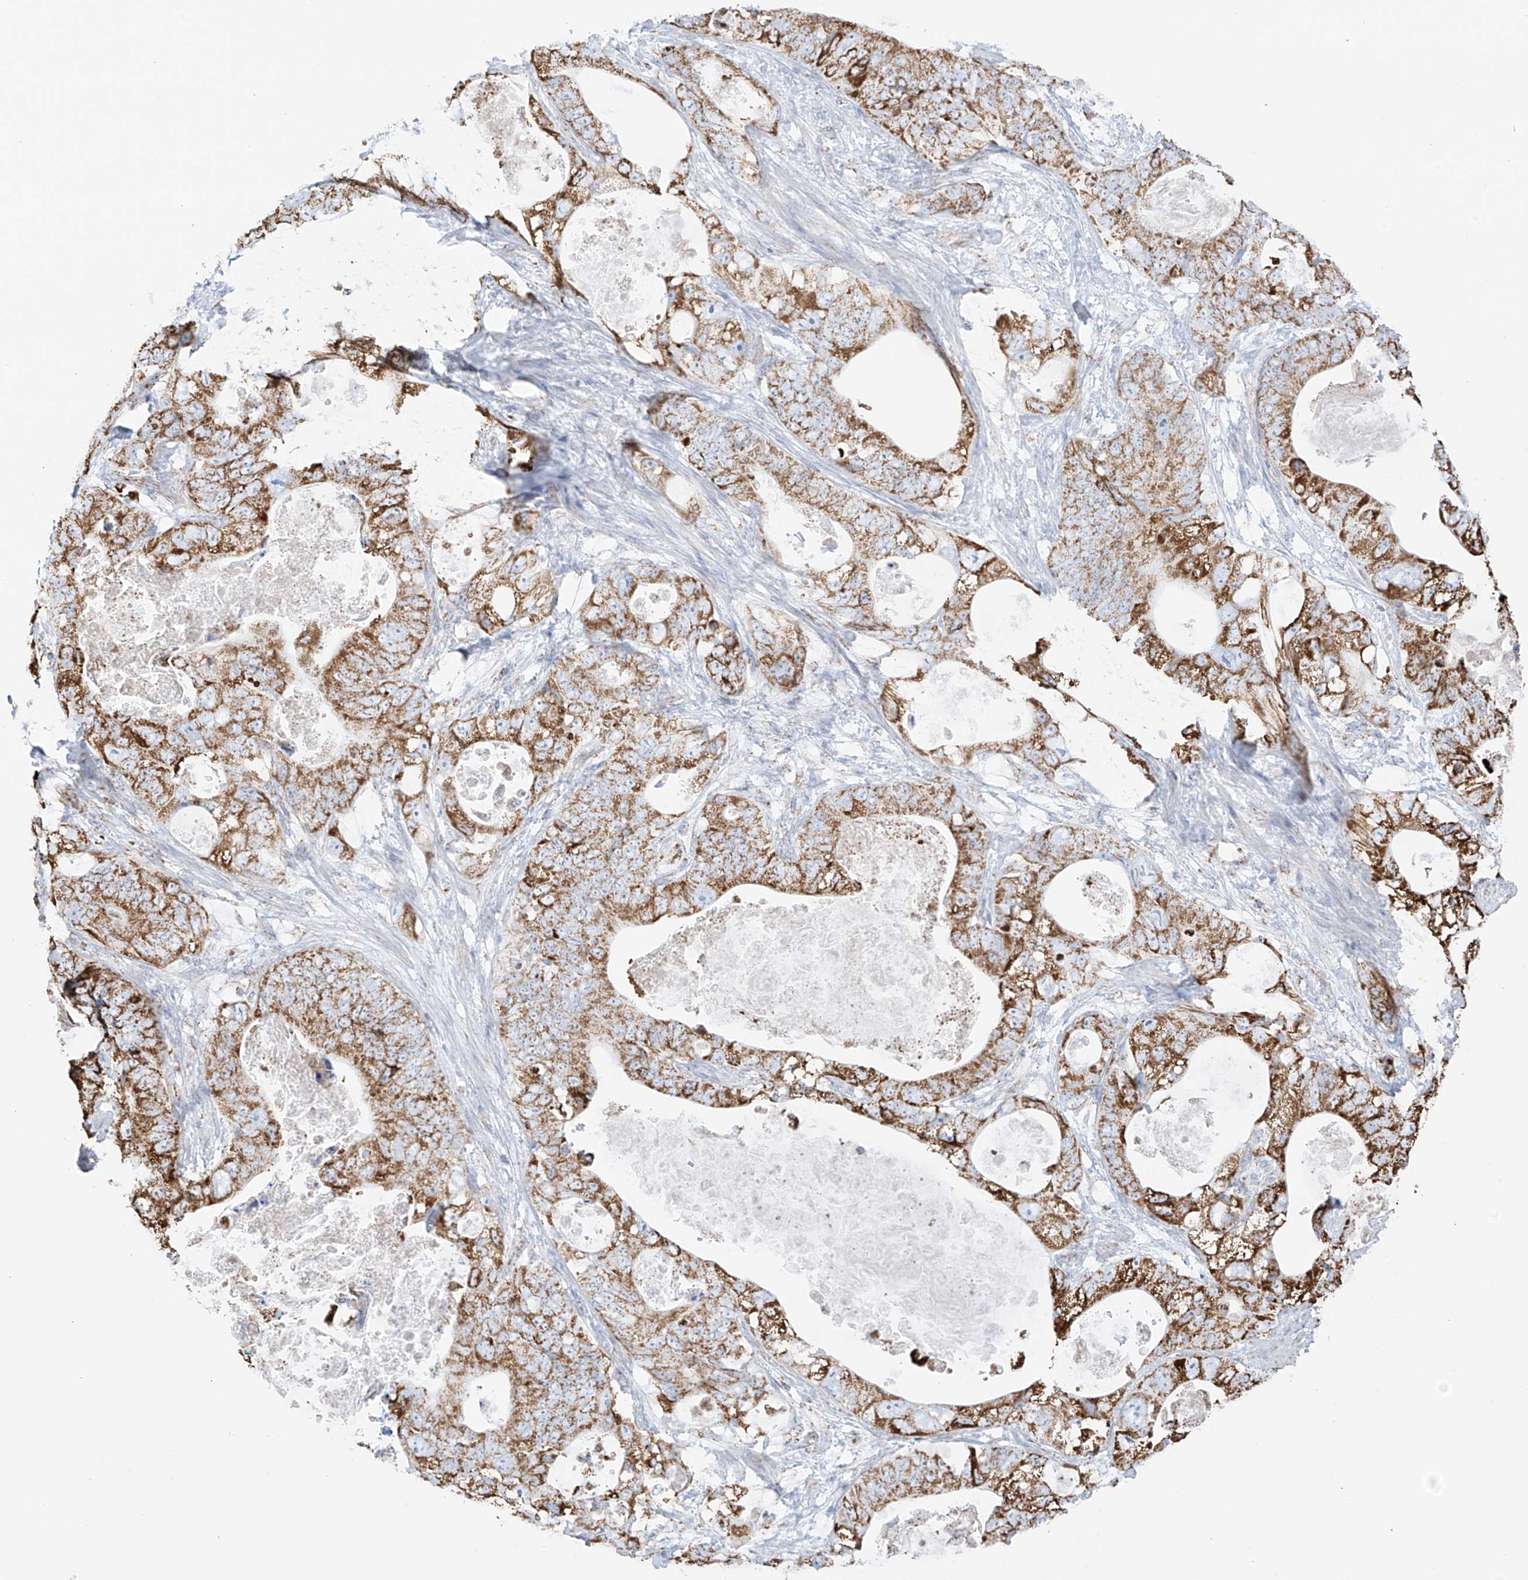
{"staining": {"intensity": "moderate", "quantity": ">75%", "location": "cytoplasmic/membranous"}, "tissue": "stomach cancer", "cell_type": "Tumor cells", "image_type": "cancer", "snomed": [{"axis": "morphology", "description": "Normal tissue, NOS"}, {"axis": "morphology", "description": "Adenocarcinoma, NOS"}, {"axis": "topography", "description": "Stomach"}], "caption": "DAB immunohistochemical staining of adenocarcinoma (stomach) demonstrates moderate cytoplasmic/membranous protein expression in approximately >75% of tumor cells.", "gene": "XKR3", "patient": {"sex": "female", "age": 89}}